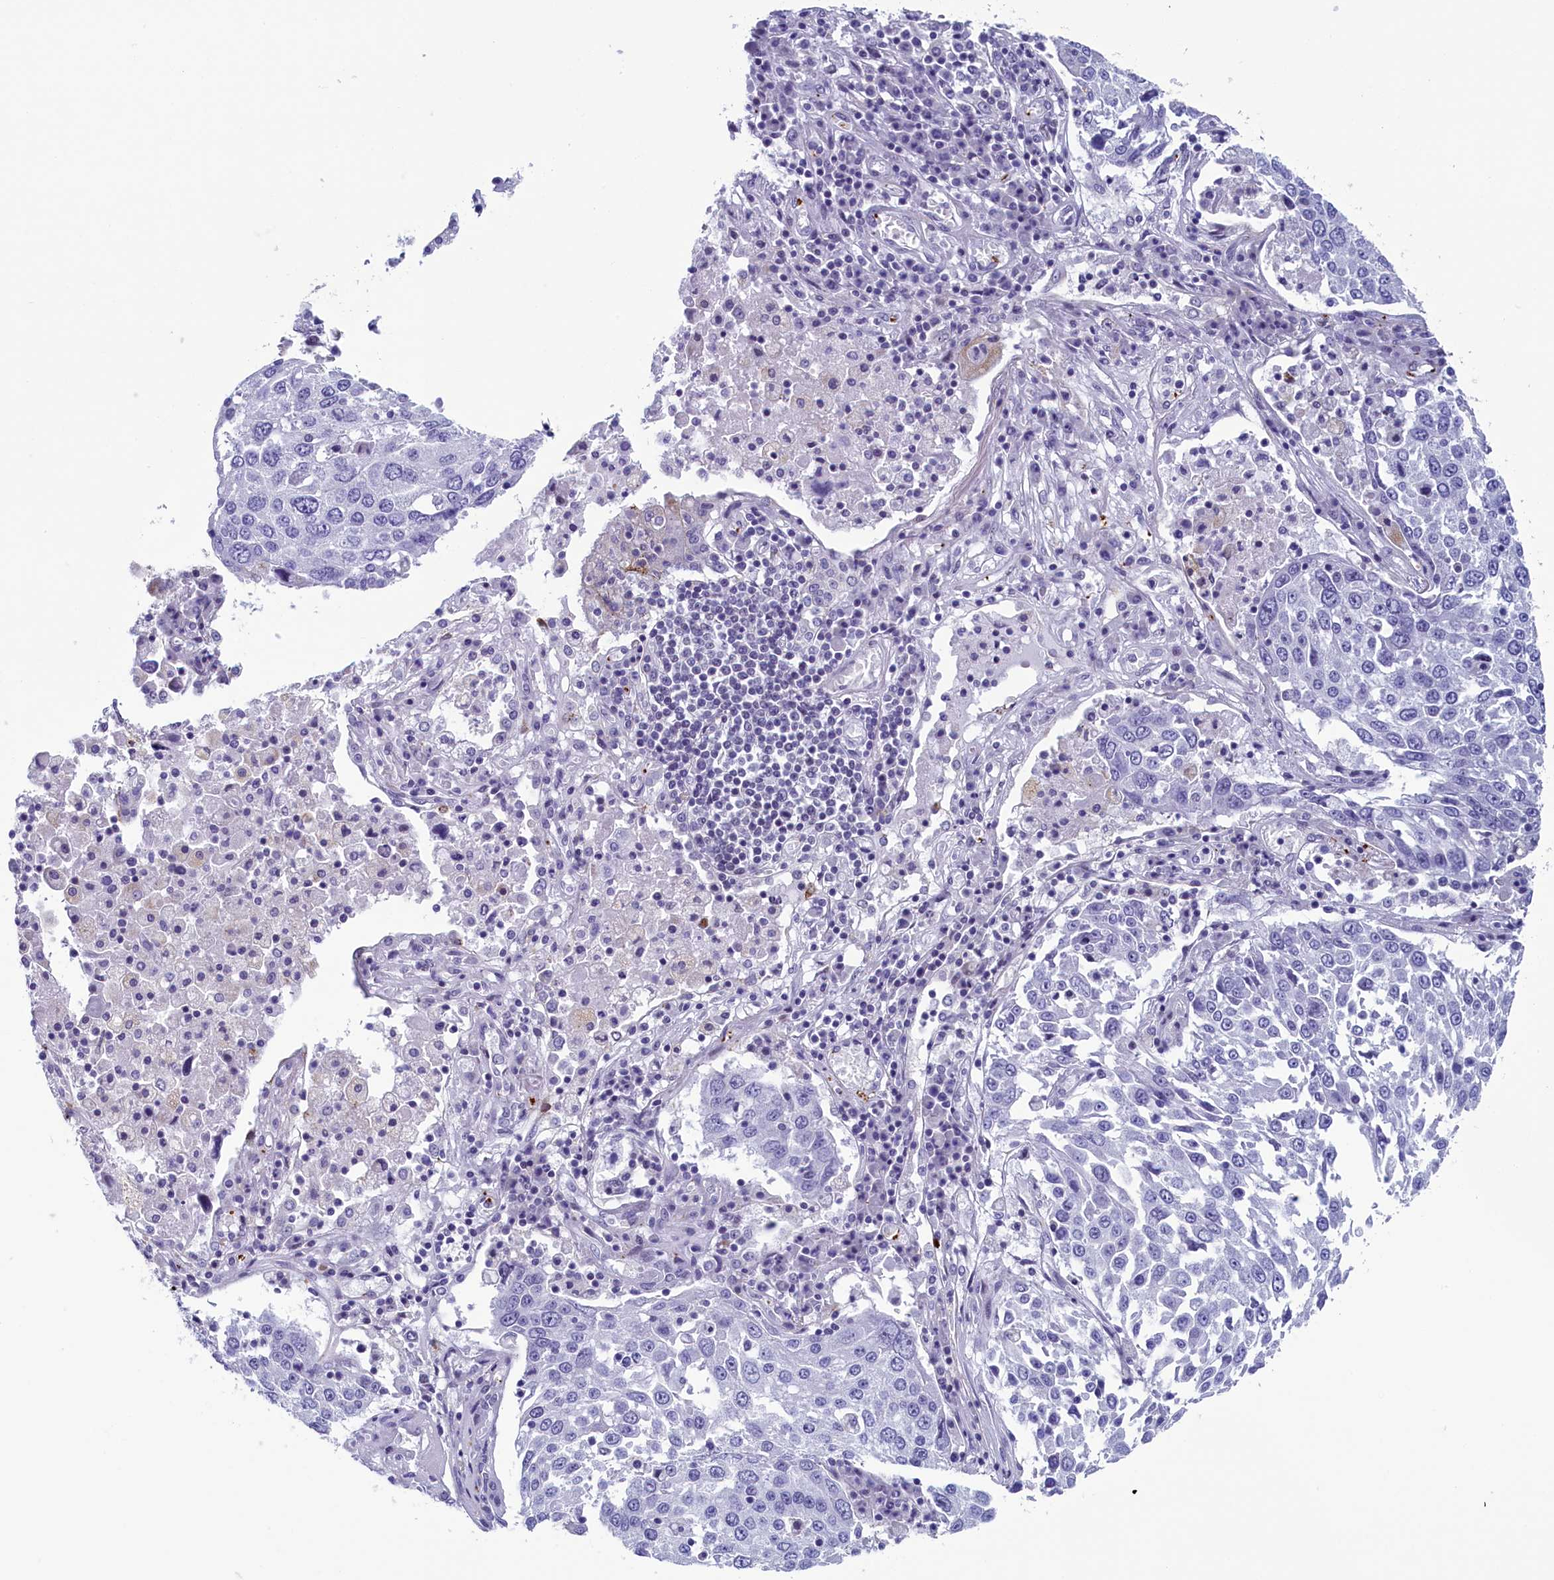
{"staining": {"intensity": "negative", "quantity": "none", "location": "none"}, "tissue": "lung cancer", "cell_type": "Tumor cells", "image_type": "cancer", "snomed": [{"axis": "morphology", "description": "Squamous cell carcinoma, NOS"}, {"axis": "topography", "description": "Lung"}], "caption": "Immunohistochemistry (IHC) histopathology image of neoplastic tissue: lung cancer stained with DAB (3,3'-diaminobenzidine) demonstrates no significant protein expression in tumor cells.", "gene": "AIFM2", "patient": {"sex": "male", "age": 65}}